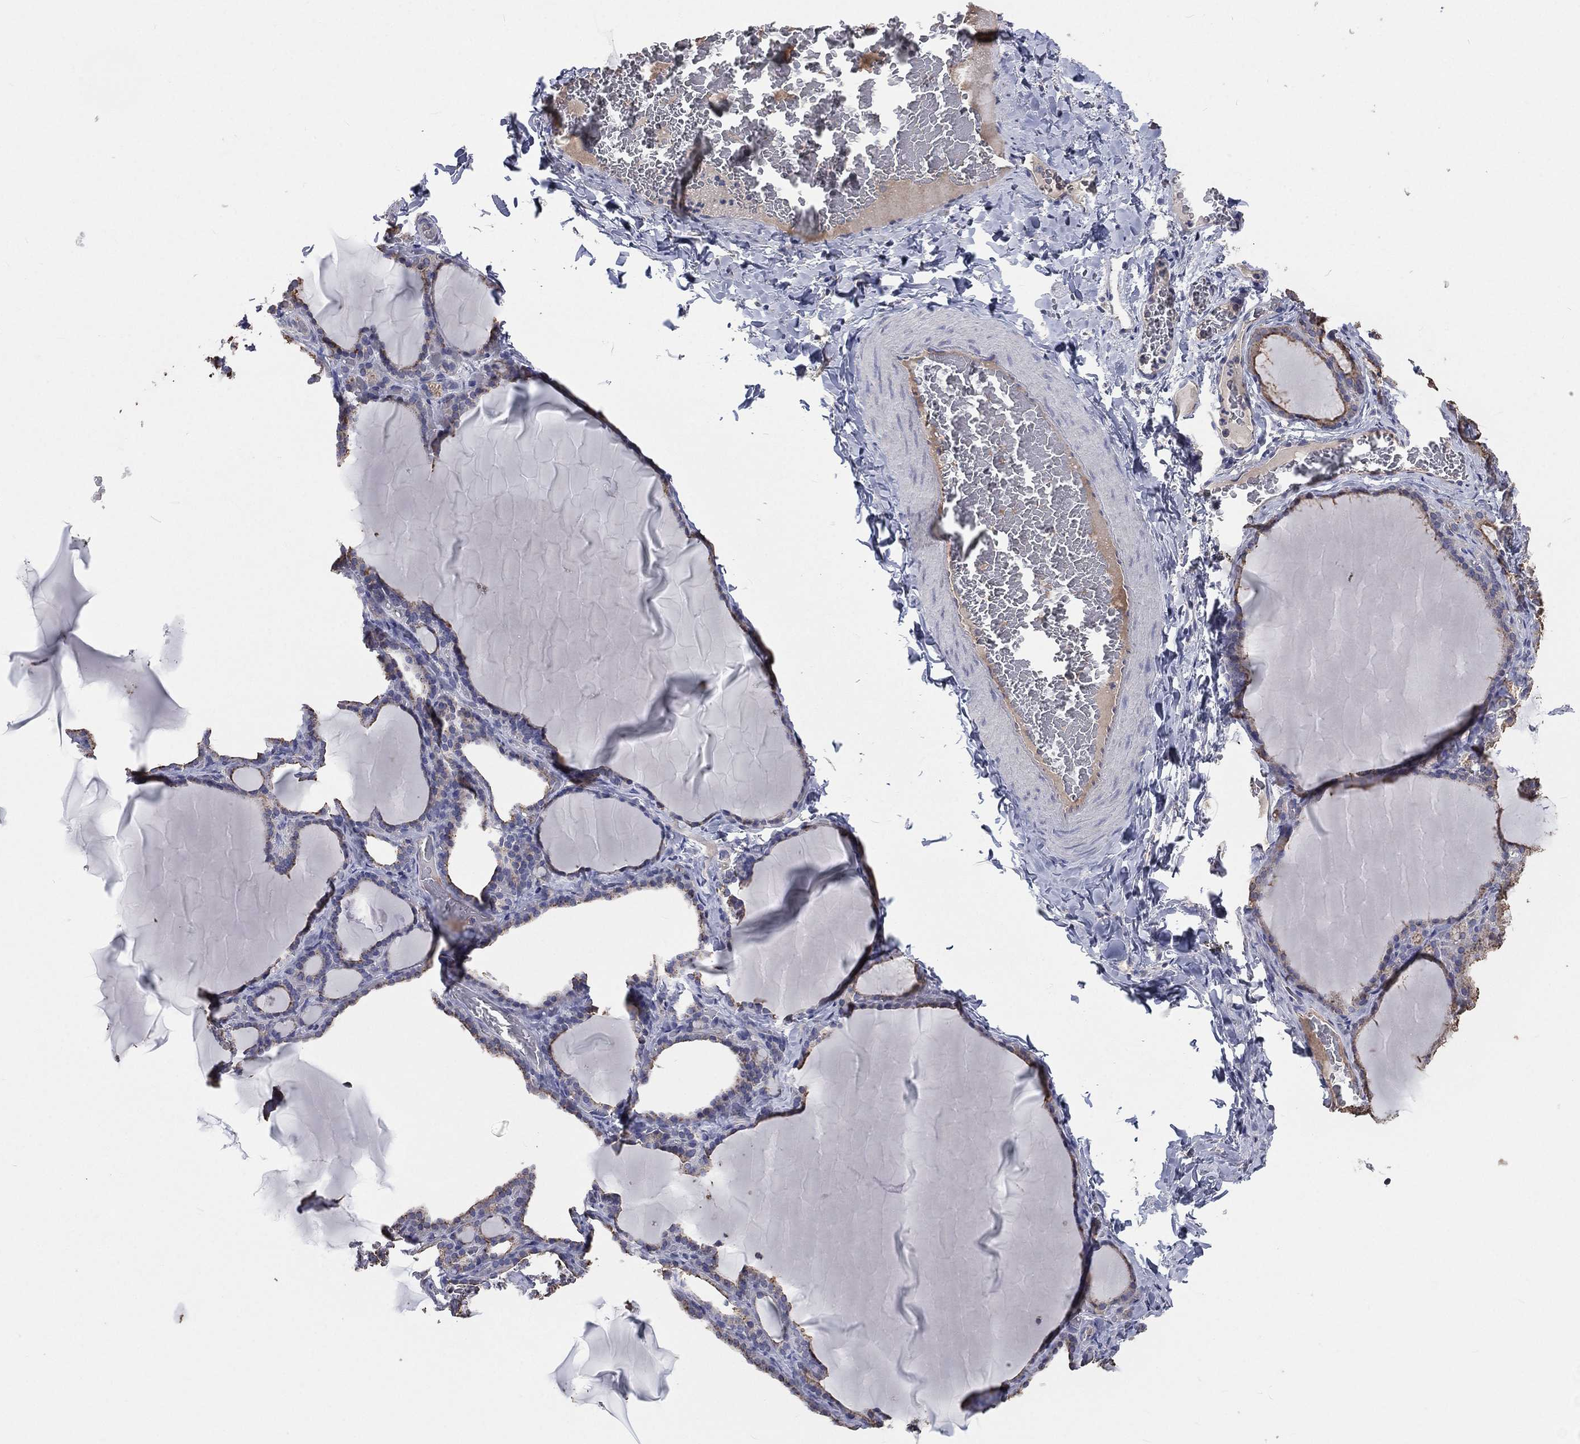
{"staining": {"intensity": "moderate", "quantity": "25%-75%", "location": "cytoplasmic/membranous"}, "tissue": "thyroid gland", "cell_type": "Glandular cells", "image_type": "normal", "snomed": [{"axis": "morphology", "description": "Normal tissue, NOS"}, {"axis": "morphology", "description": "Hyperplasia, NOS"}, {"axis": "topography", "description": "Thyroid gland"}], "caption": "Immunohistochemistry (IHC) of benign human thyroid gland reveals medium levels of moderate cytoplasmic/membranous positivity in about 25%-75% of glandular cells. (DAB (3,3'-diaminobenzidine) IHC, brown staining for protein, blue staining for nuclei).", "gene": "CROCC", "patient": {"sex": "female", "age": 27}}